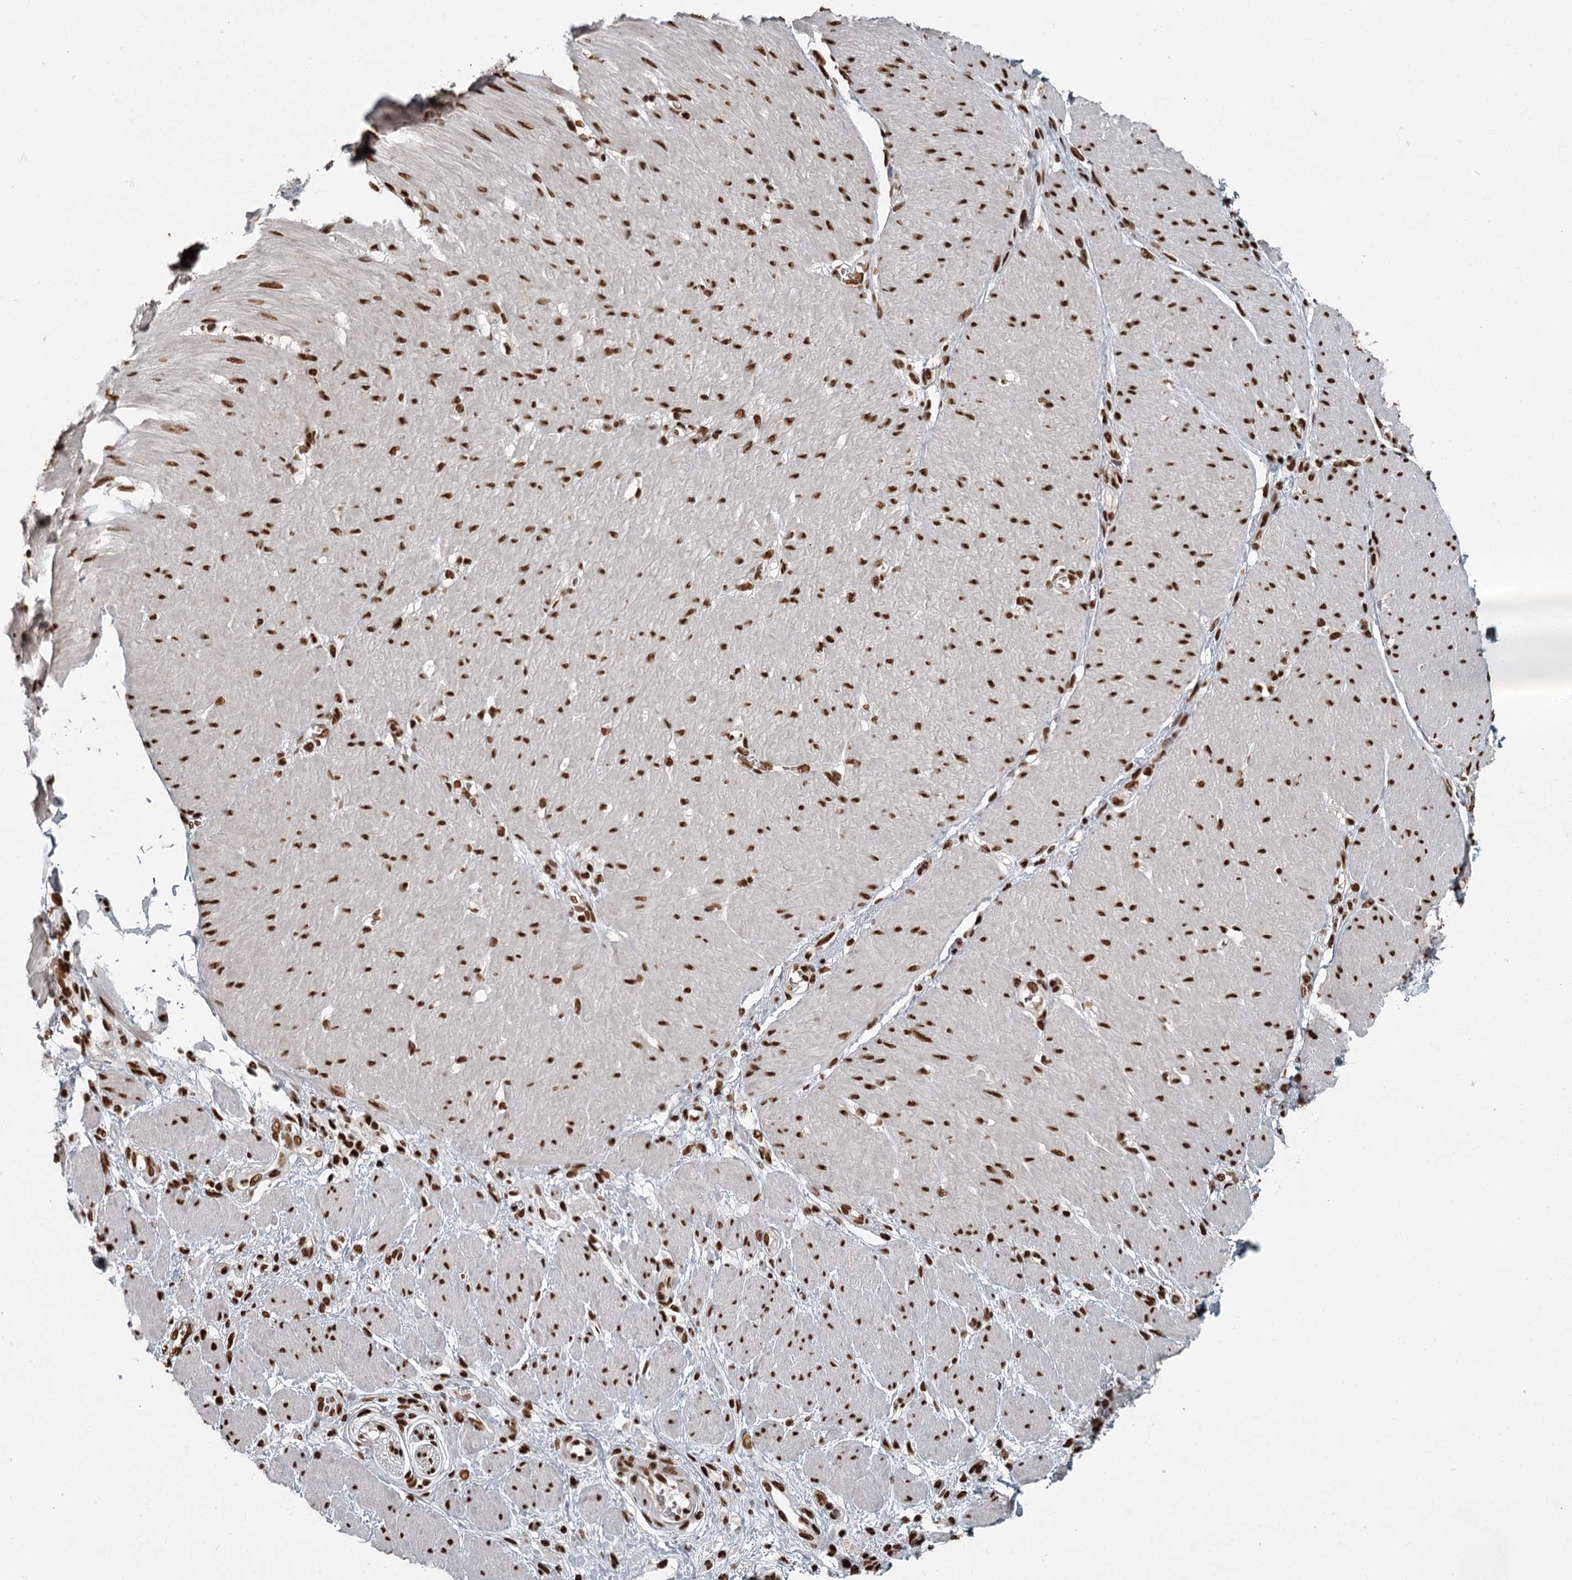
{"staining": {"intensity": "strong", "quantity": ">75%", "location": "nuclear"}, "tissue": "stomach cancer", "cell_type": "Tumor cells", "image_type": "cancer", "snomed": [{"axis": "morphology", "description": "Normal tissue, NOS"}, {"axis": "morphology", "description": "Adenocarcinoma, NOS"}, {"axis": "topography", "description": "Stomach, upper"}, {"axis": "topography", "description": "Stomach"}], "caption": "Stomach cancer (adenocarcinoma) tissue demonstrates strong nuclear expression in about >75% of tumor cells, visualized by immunohistochemistry.", "gene": "RBBP7", "patient": {"sex": "female", "age": 65}}